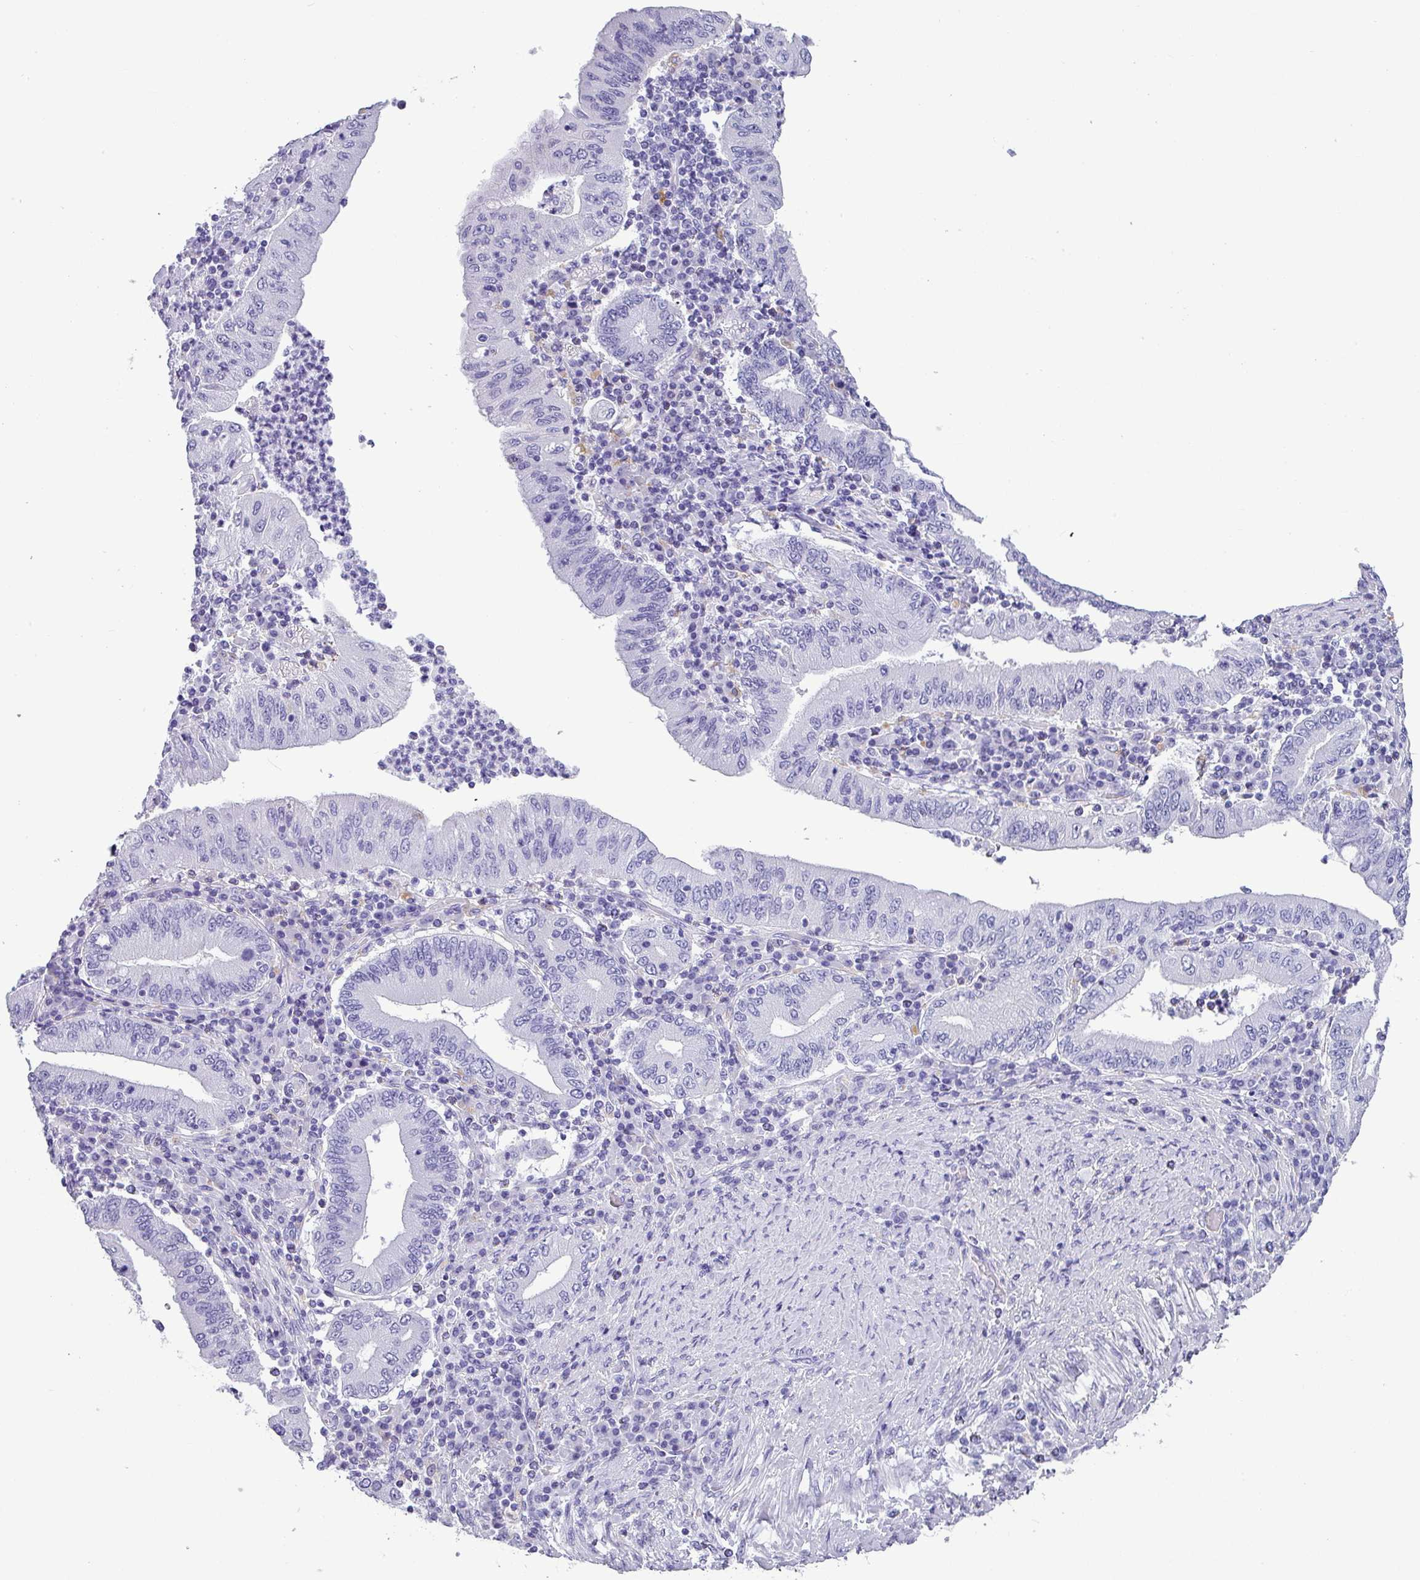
{"staining": {"intensity": "negative", "quantity": "none", "location": "none"}, "tissue": "stomach cancer", "cell_type": "Tumor cells", "image_type": "cancer", "snomed": [{"axis": "morphology", "description": "Normal tissue, NOS"}, {"axis": "morphology", "description": "Adenocarcinoma, NOS"}, {"axis": "topography", "description": "Esophagus"}, {"axis": "topography", "description": "Stomach, upper"}, {"axis": "topography", "description": "Peripheral nerve tissue"}], "caption": "Immunohistochemistry (IHC) histopathology image of neoplastic tissue: stomach cancer stained with DAB (3,3'-diaminobenzidine) shows no significant protein positivity in tumor cells.", "gene": "ZNF568", "patient": {"sex": "male", "age": 62}}